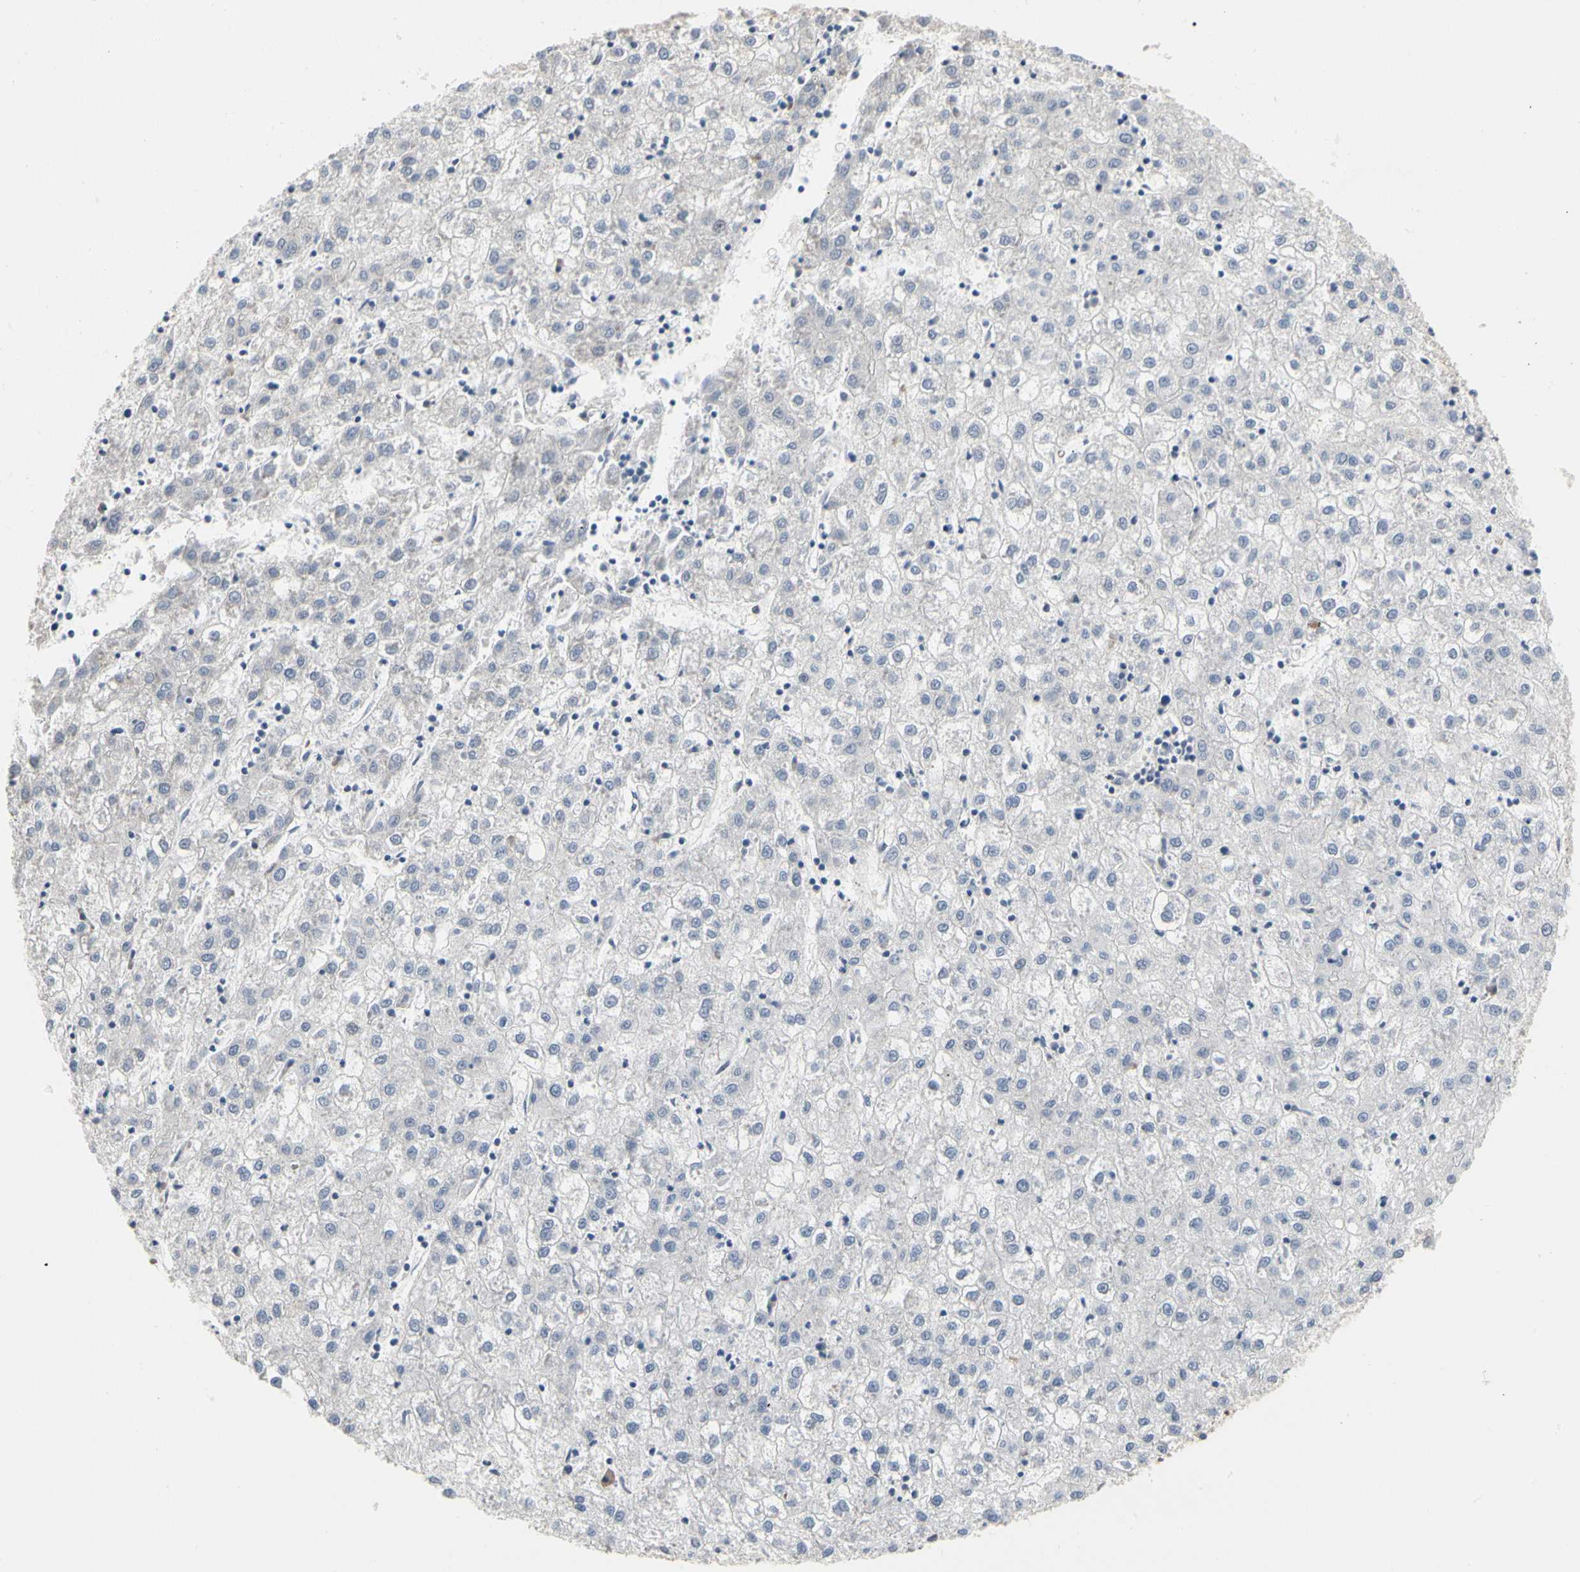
{"staining": {"intensity": "negative", "quantity": "none", "location": "none"}, "tissue": "liver cancer", "cell_type": "Tumor cells", "image_type": "cancer", "snomed": [{"axis": "morphology", "description": "Carcinoma, Hepatocellular, NOS"}, {"axis": "topography", "description": "Liver"}], "caption": "Immunohistochemistry of hepatocellular carcinoma (liver) reveals no staining in tumor cells.", "gene": "CDK5", "patient": {"sex": "male", "age": 72}}